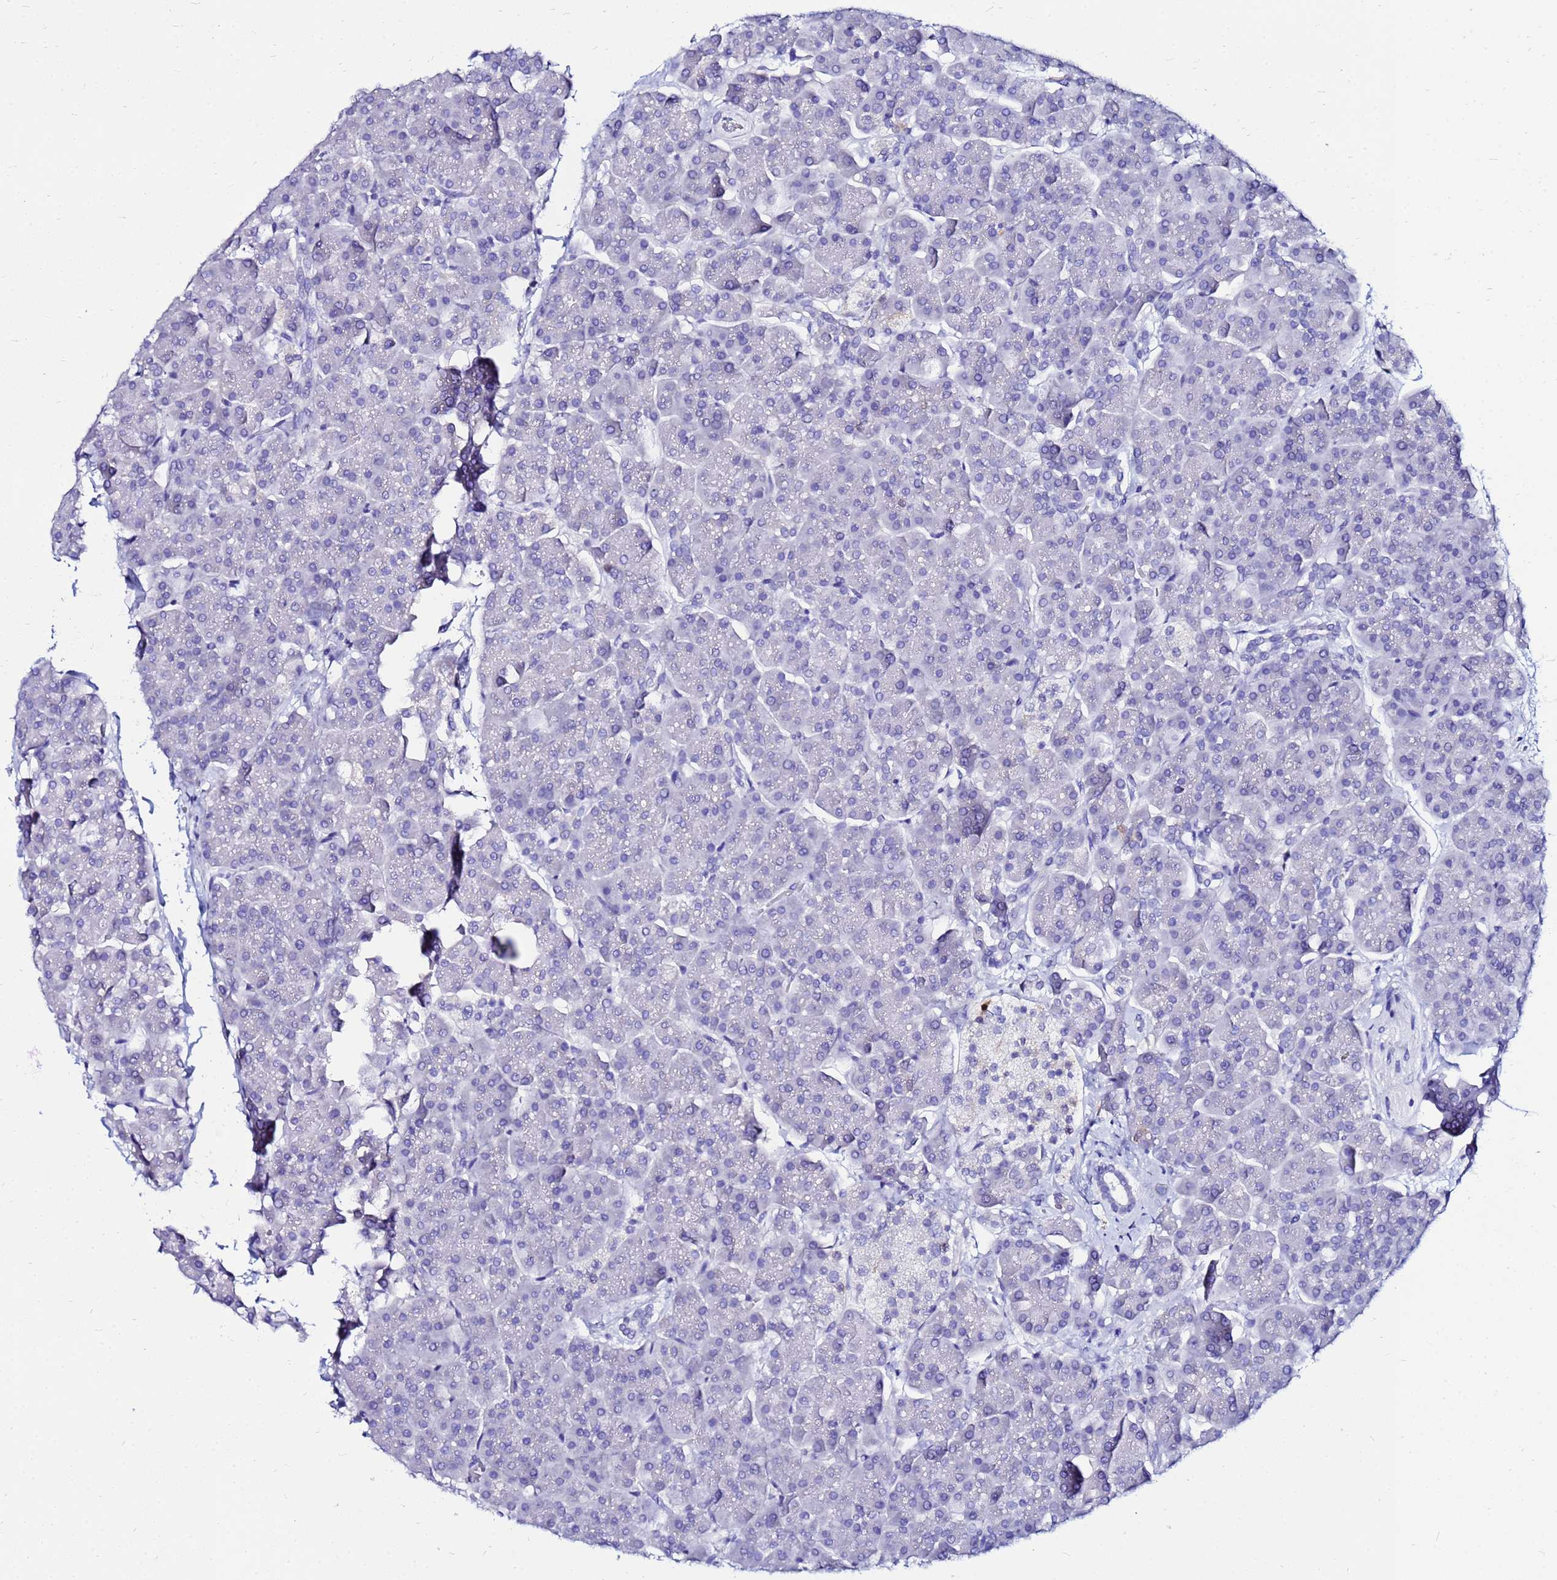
{"staining": {"intensity": "negative", "quantity": "none", "location": "none"}, "tissue": "pancreas", "cell_type": "Exocrine glandular cells", "image_type": "normal", "snomed": [{"axis": "morphology", "description": "Normal tissue, NOS"}, {"axis": "topography", "description": "Pancreas"}, {"axis": "topography", "description": "Peripheral nerve tissue"}], "caption": "DAB immunohistochemical staining of unremarkable human pancreas exhibits no significant expression in exocrine glandular cells. (DAB (3,3'-diaminobenzidine) immunohistochemistry (IHC) visualized using brightfield microscopy, high magnification).", "gene": "PPP1R14C", "patient": {"sex": "male", "age": 54}}